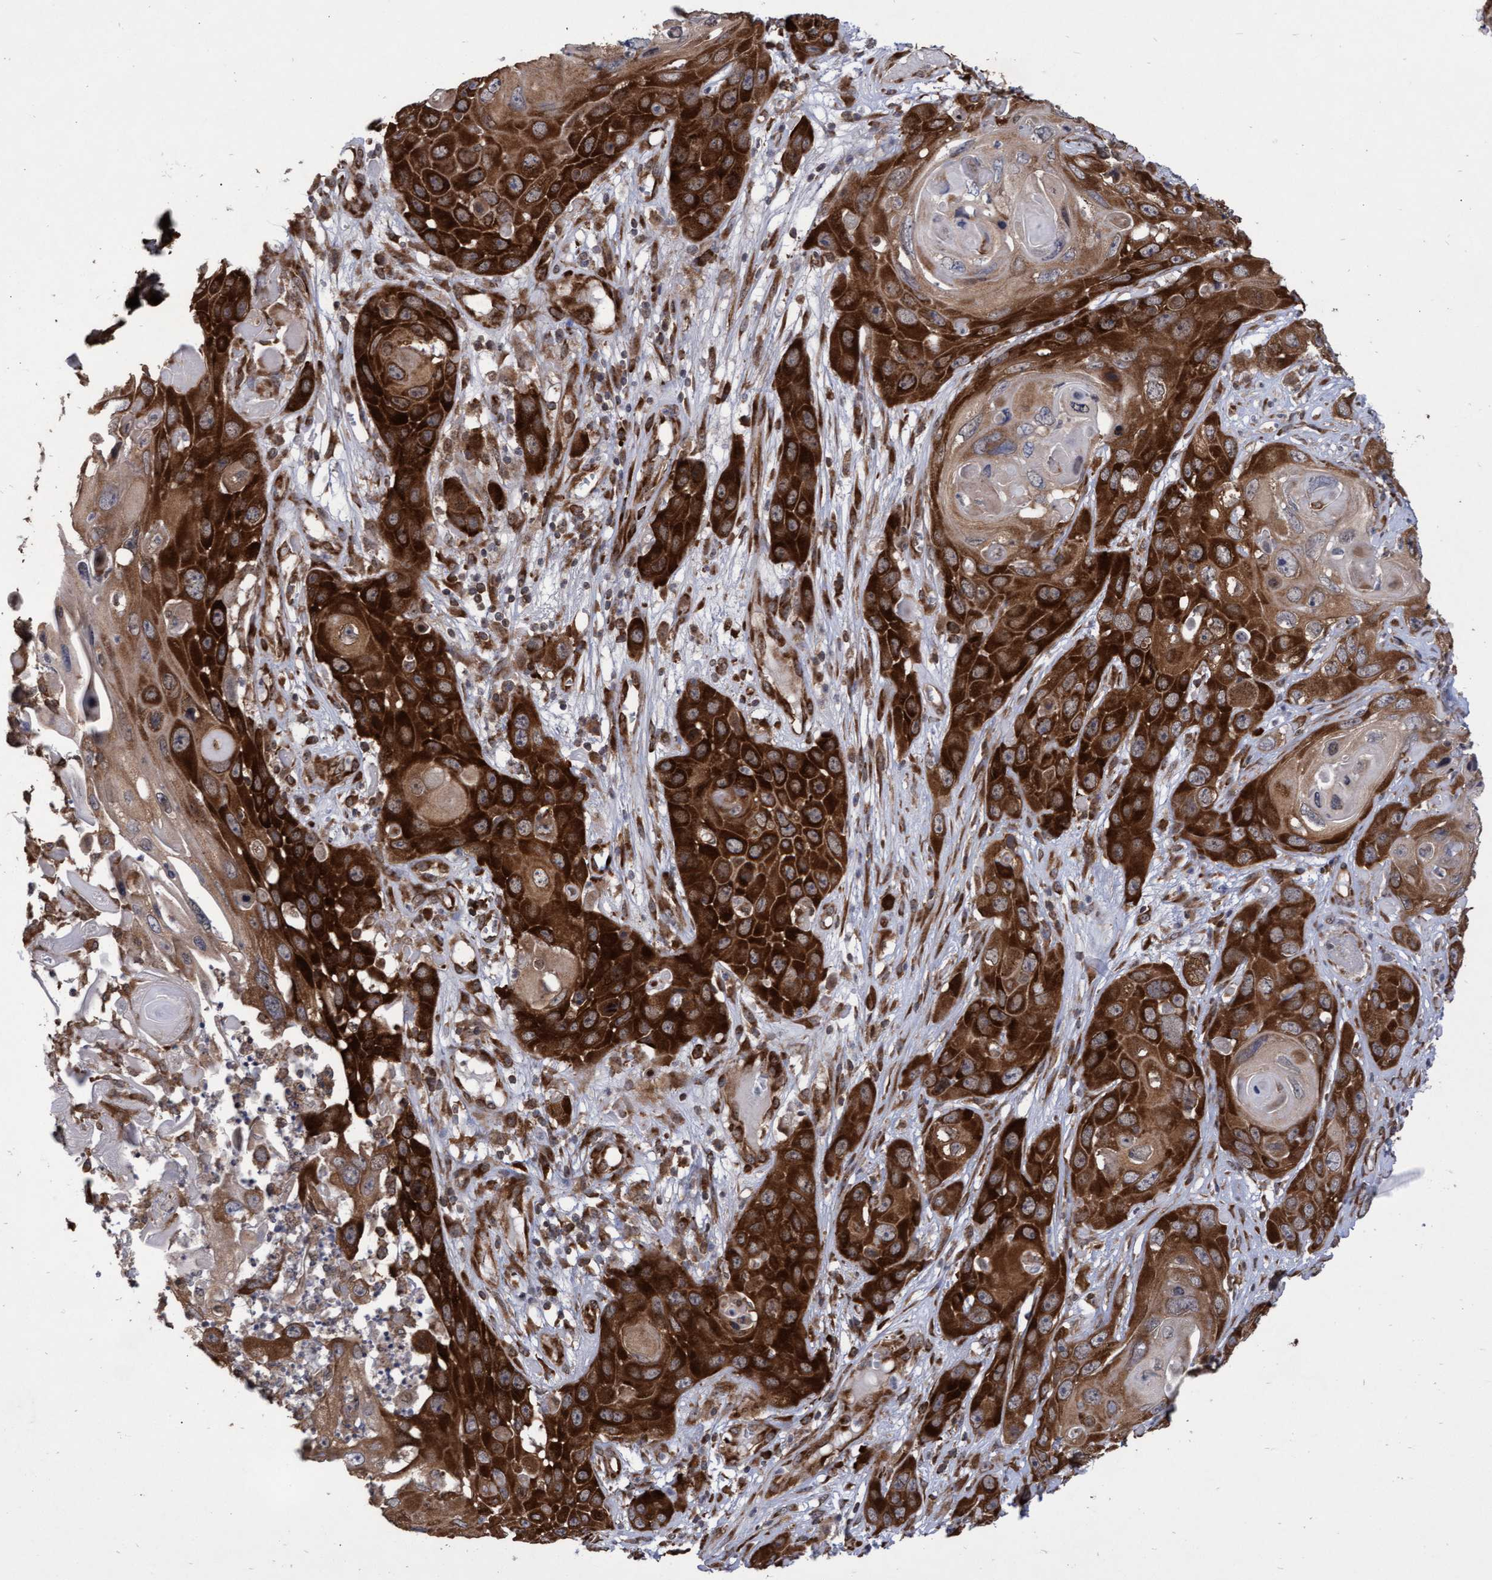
{"staining": {"intensity": "strong", "quantity": ">75%", "location": "cytoplasmic/membranous"}, "tissue": "skin cancer", "cell_type": "Tumor cells", "image_type": "cancer", "snomed": [{"axis": "morphology", "description": "Squamous cell carcinoma, NOS"}, {"axis": "topography", "description": "Skin"}], "caption": "Human skin squamous cell carcinoma stained with a brown dye exhibits strong cytoplasmic/membranous positive expression in about >75% of tumor cells.", "gene": "ABCF2", "patient": {"sex": "male", "age": 55}}